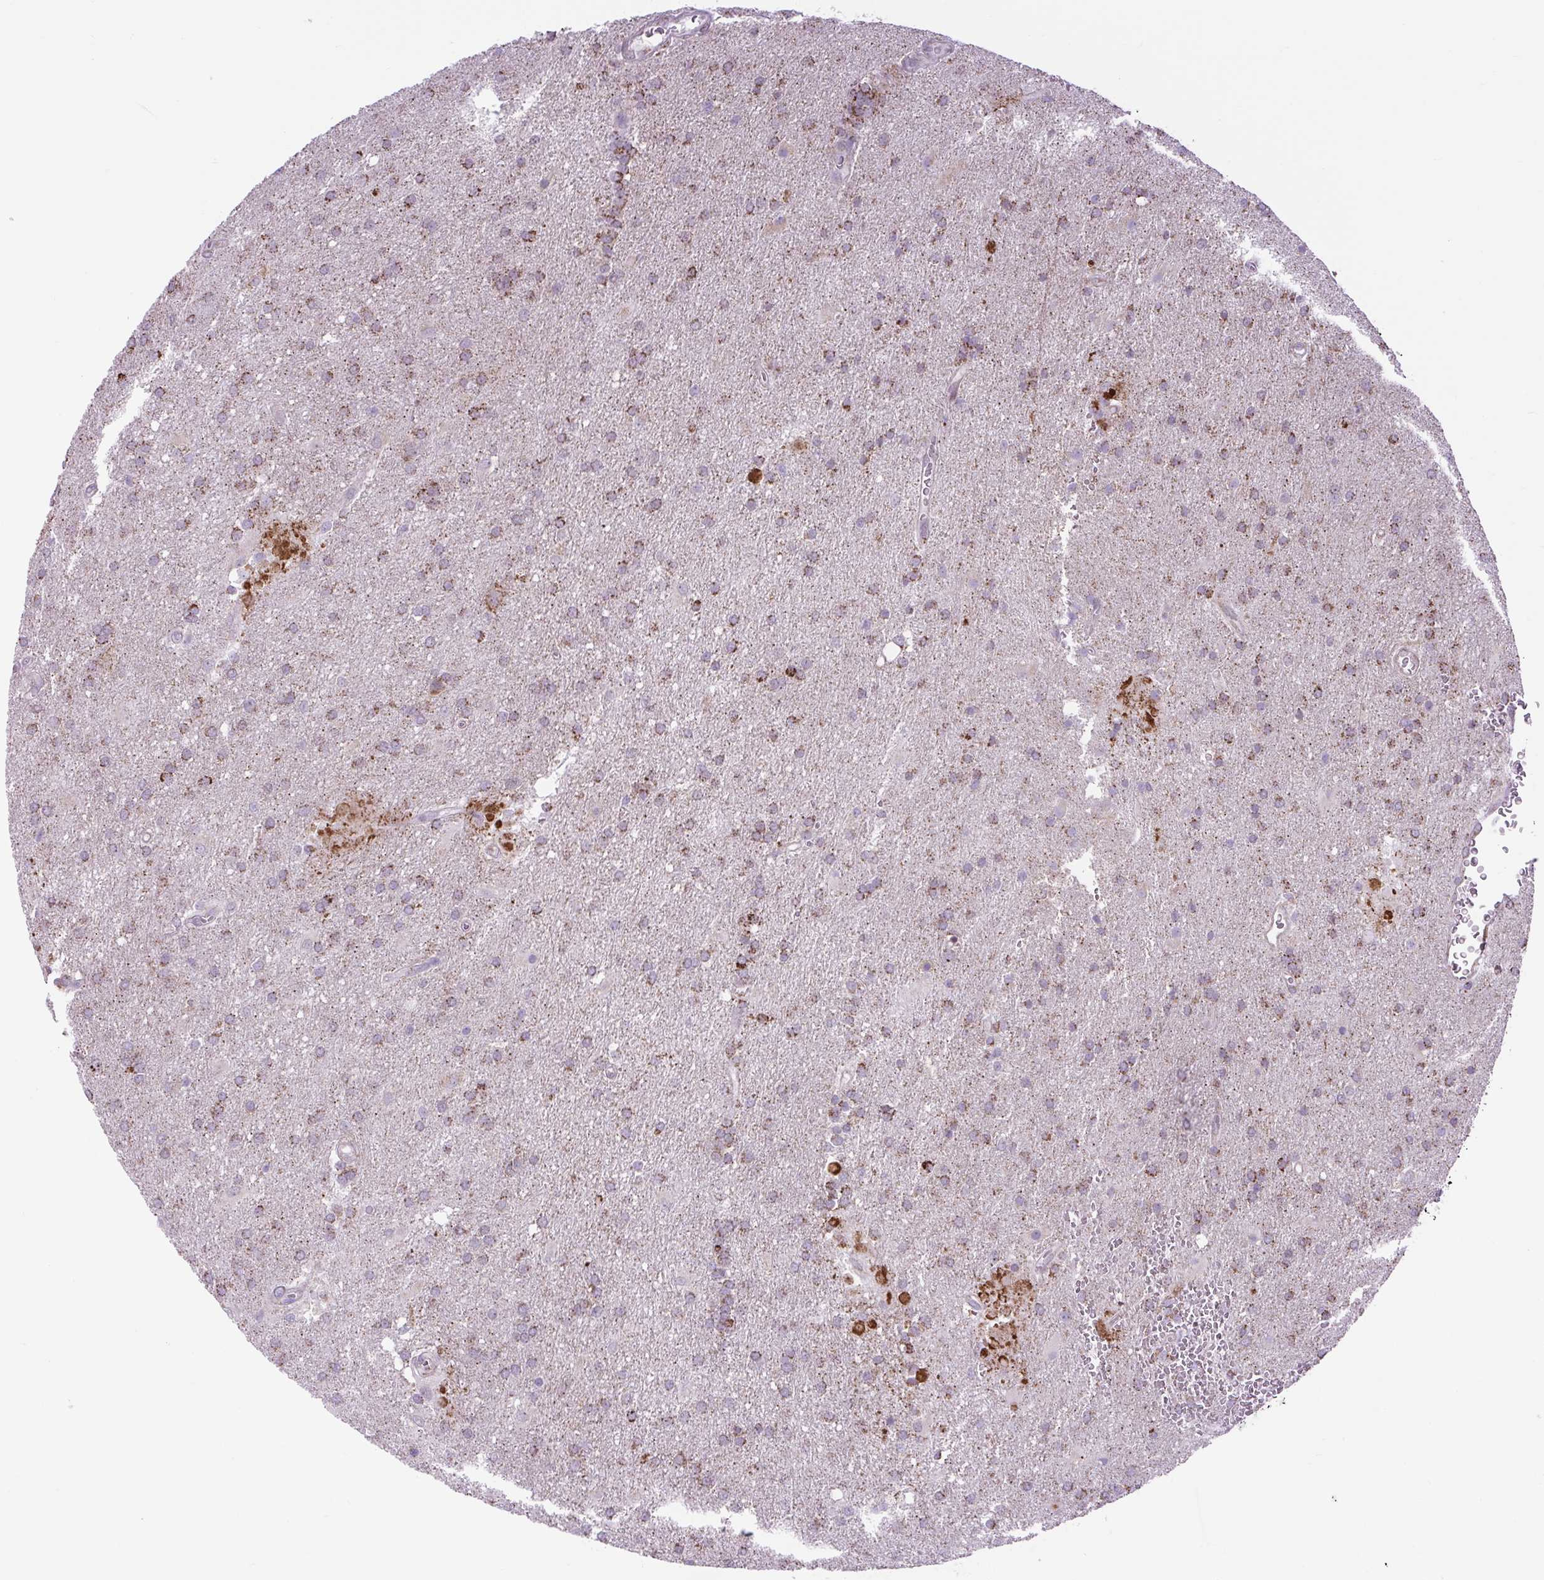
{"staining": {"intensity": "moderate", "quantity": ">75%", "location": "cytoplasmic/membranous"}, "tissue": "glioma", "cell_type": "Tumor cells", "image_type": "cancer", "snomed": [{"axis": "morphology", "description": "Glioma, malignant, Low grade"}, {"axis": "topography", "description": "Brain"}], "caption": "Immunohistochemical staining of glioma displays medium levels of moderate cytoplasmic/membranous protein positivity in about >75% of tumor cells.", "gene": "SCO2", "patient": {"sex": "male", "age": 66}}